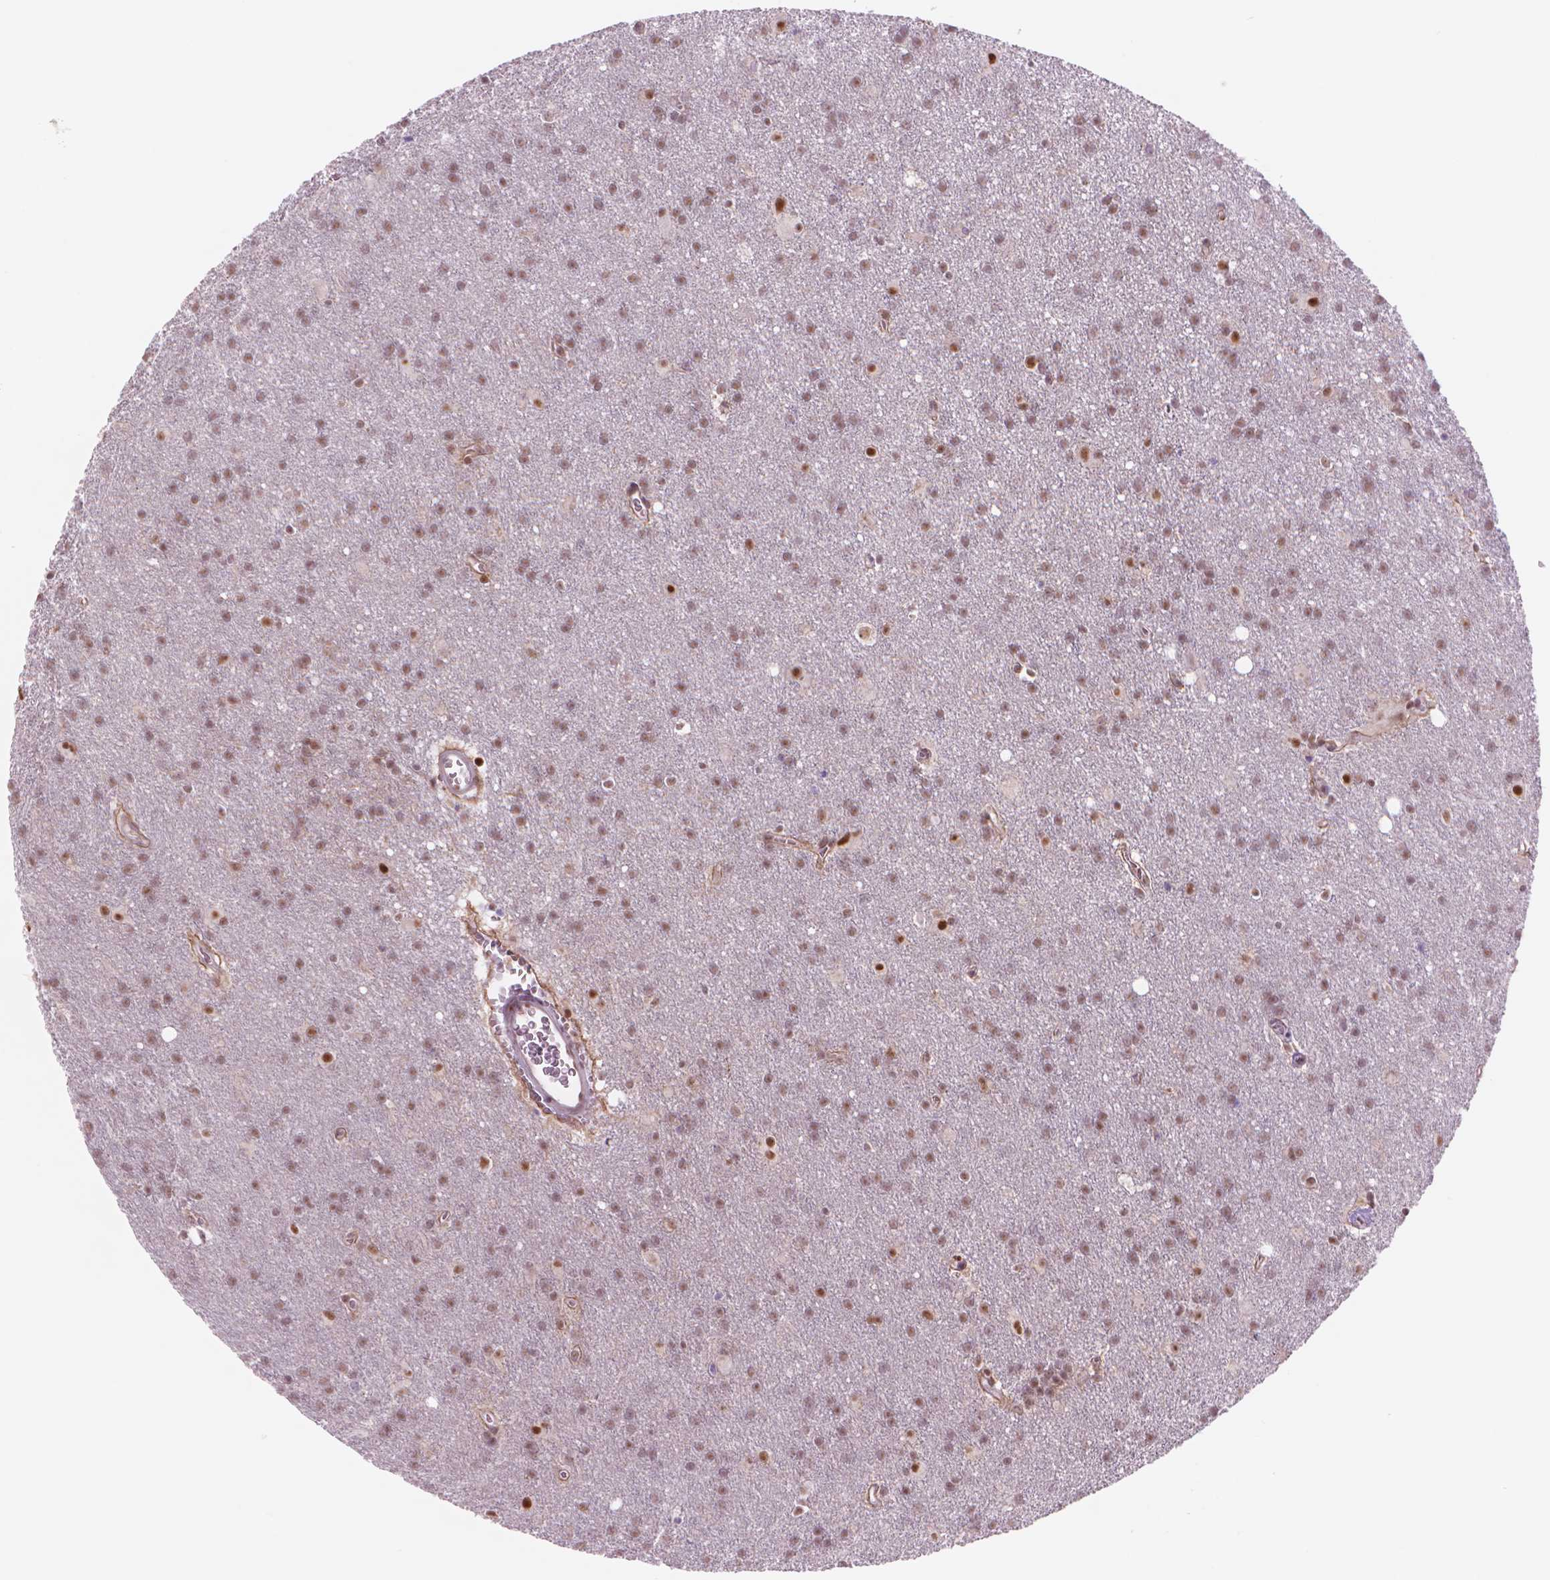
{"staining": {"intensity": "moderate", "quantity": ">75%", "location": "nuclear"}, "tissue": "glioma", "cell_type": "Tumor cells", "image_type": "cancer", "snomed": [{"axis": "morphology", "description": "Glioma, malignant, Low grade"}, {"axis": "topography", "description": "Brain"}], "caption": "Immunohistochemistry (IHC) of glioma reveals medium levels of moderate nuclear staining in about >75% of tumor cells.", "gene": "POLR3D", "patient": {"sex": "male", "age": 58}}